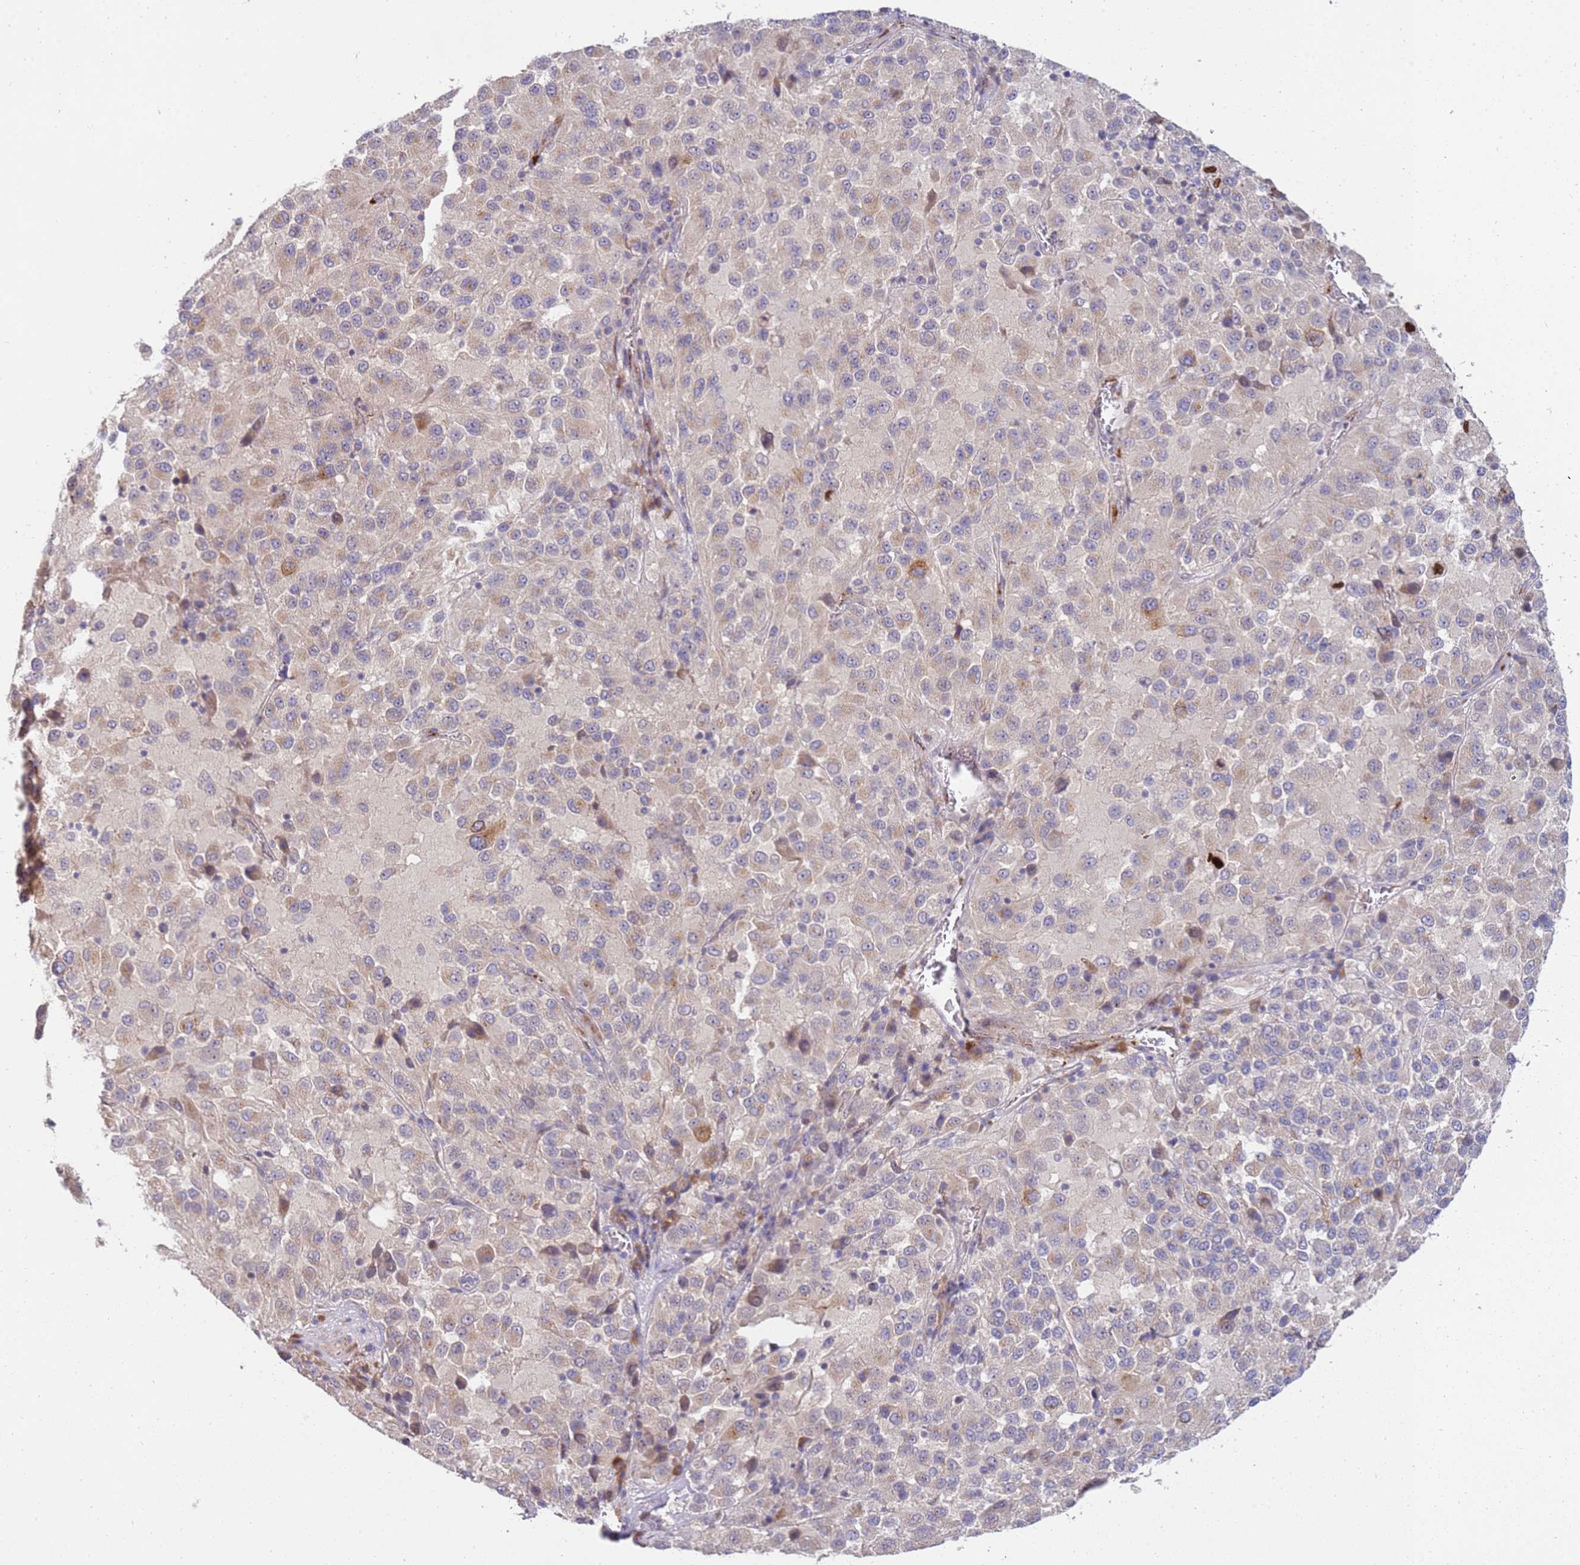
{"staining": {"intensity": "negative", "quantity": "none", "location": "none"}, "tissue": "melanoma", "cell_type": "Tumor cells", "image_type": "cancer", "snomed": [{"axis": "morphology", "description": "Malignant melanoma, Metastatic site"}, {"axis": "topography", "description": "Lung"}], "caption": "A high-resolution image shows immunohistochemistry staining of melanoma, which demonstrates no significant staining in tumor cells.", "gene": "NMUR2", "patient": {"sex": "male", "age": 64}}